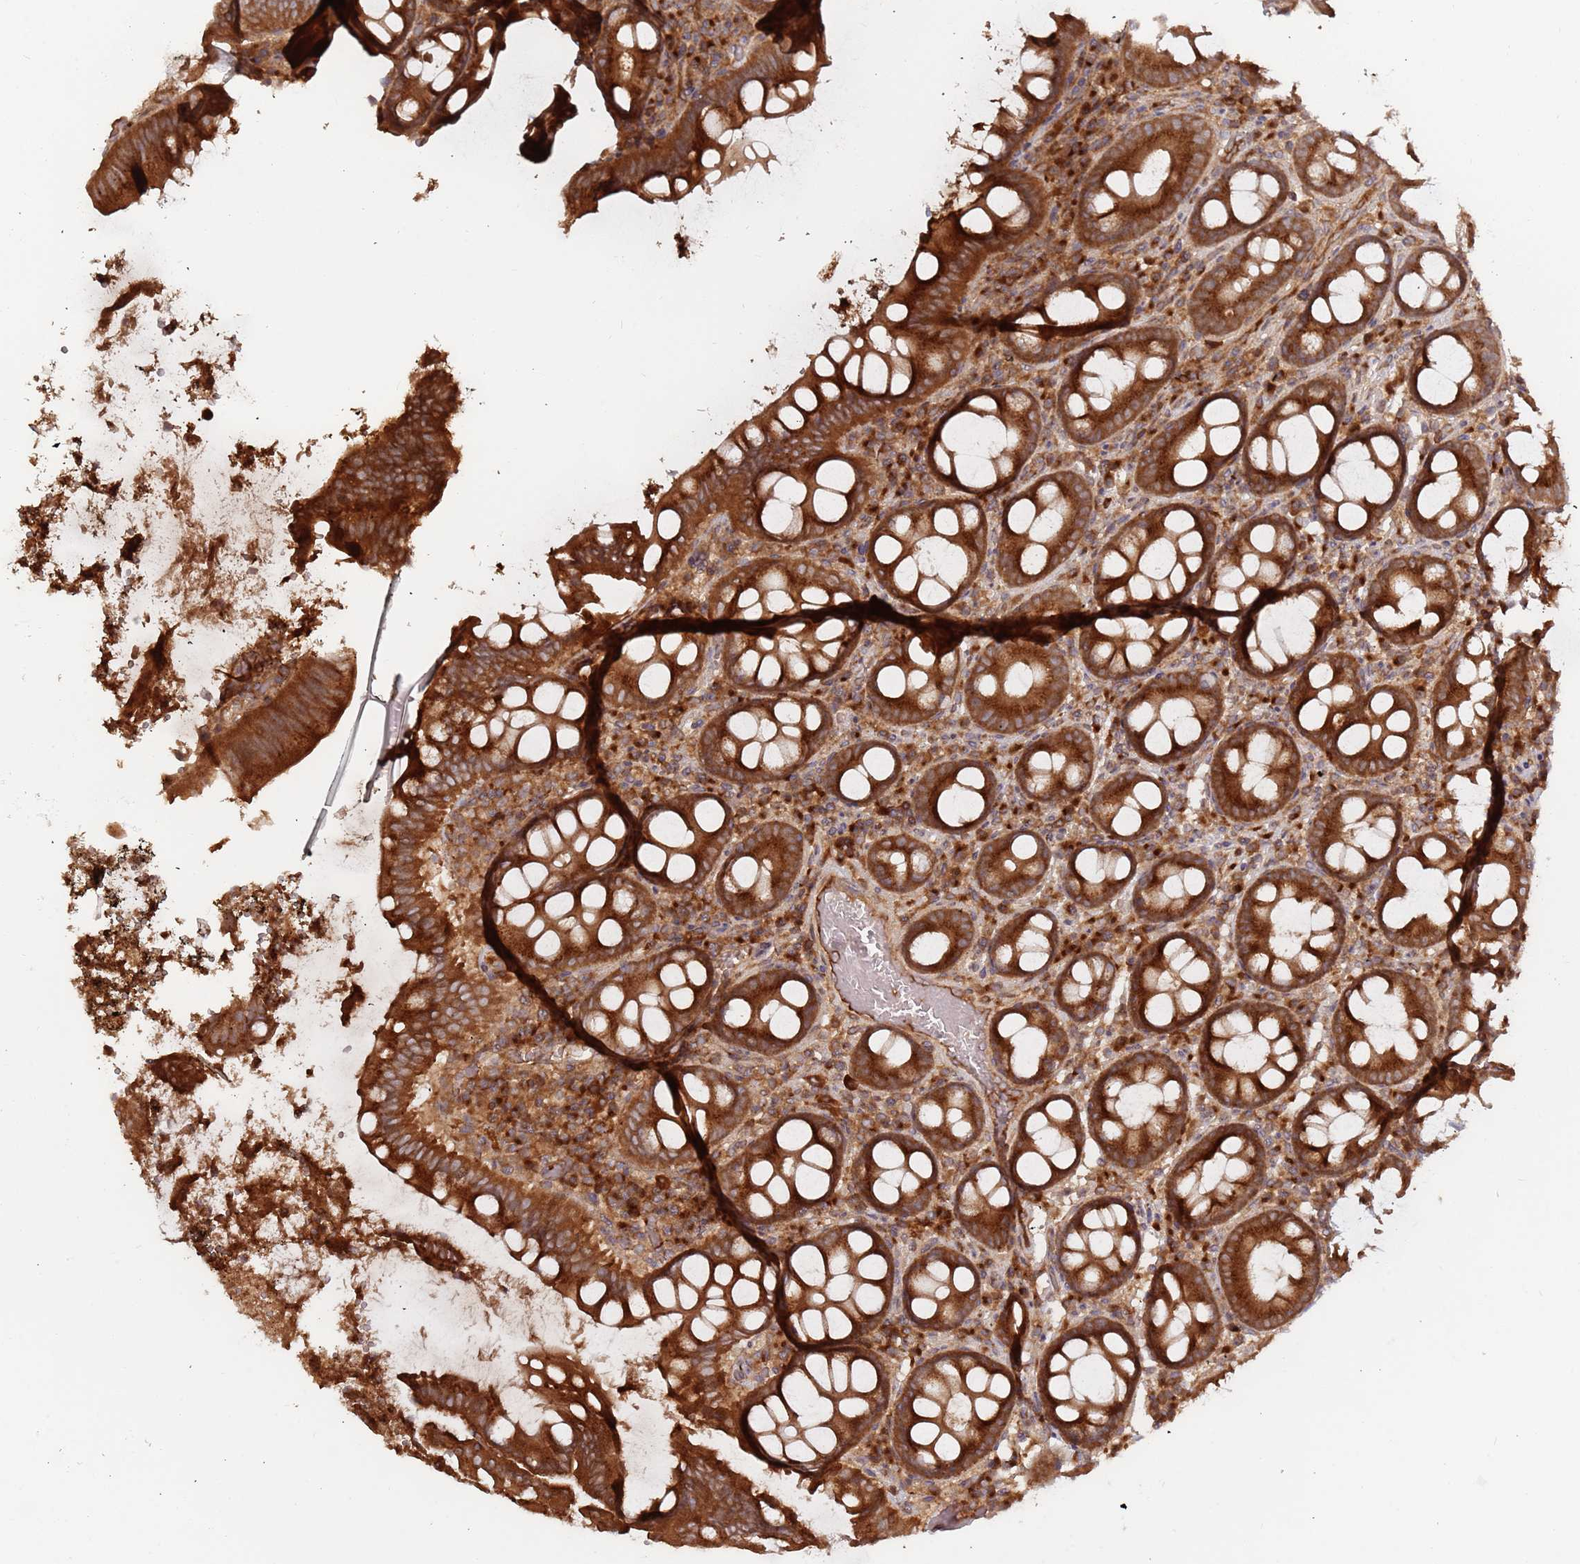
{"staining": {"intensity": "strong", "quantity": ">75%", "location": "cytoplasmic/membranous"}, "tissue": "colorectal cancer", "cell_type": "Tumor cells", "image_type": "cancer", "snomed": [{"axis": "morphology", "description": "Adenocarcinoma, NOS"}, {"axis": "topography", "description": "Colon"}], "caption": "The photomicrograph reveals immunohistochemical staining of colorectal cancer (adenocarcinoma). There is strong cytoplasmic/membranous positivity is appreciated in approximately >75% of tumor cells.", "gene": "OR5A2", "patient": {"sex": "female", "age": 43}}